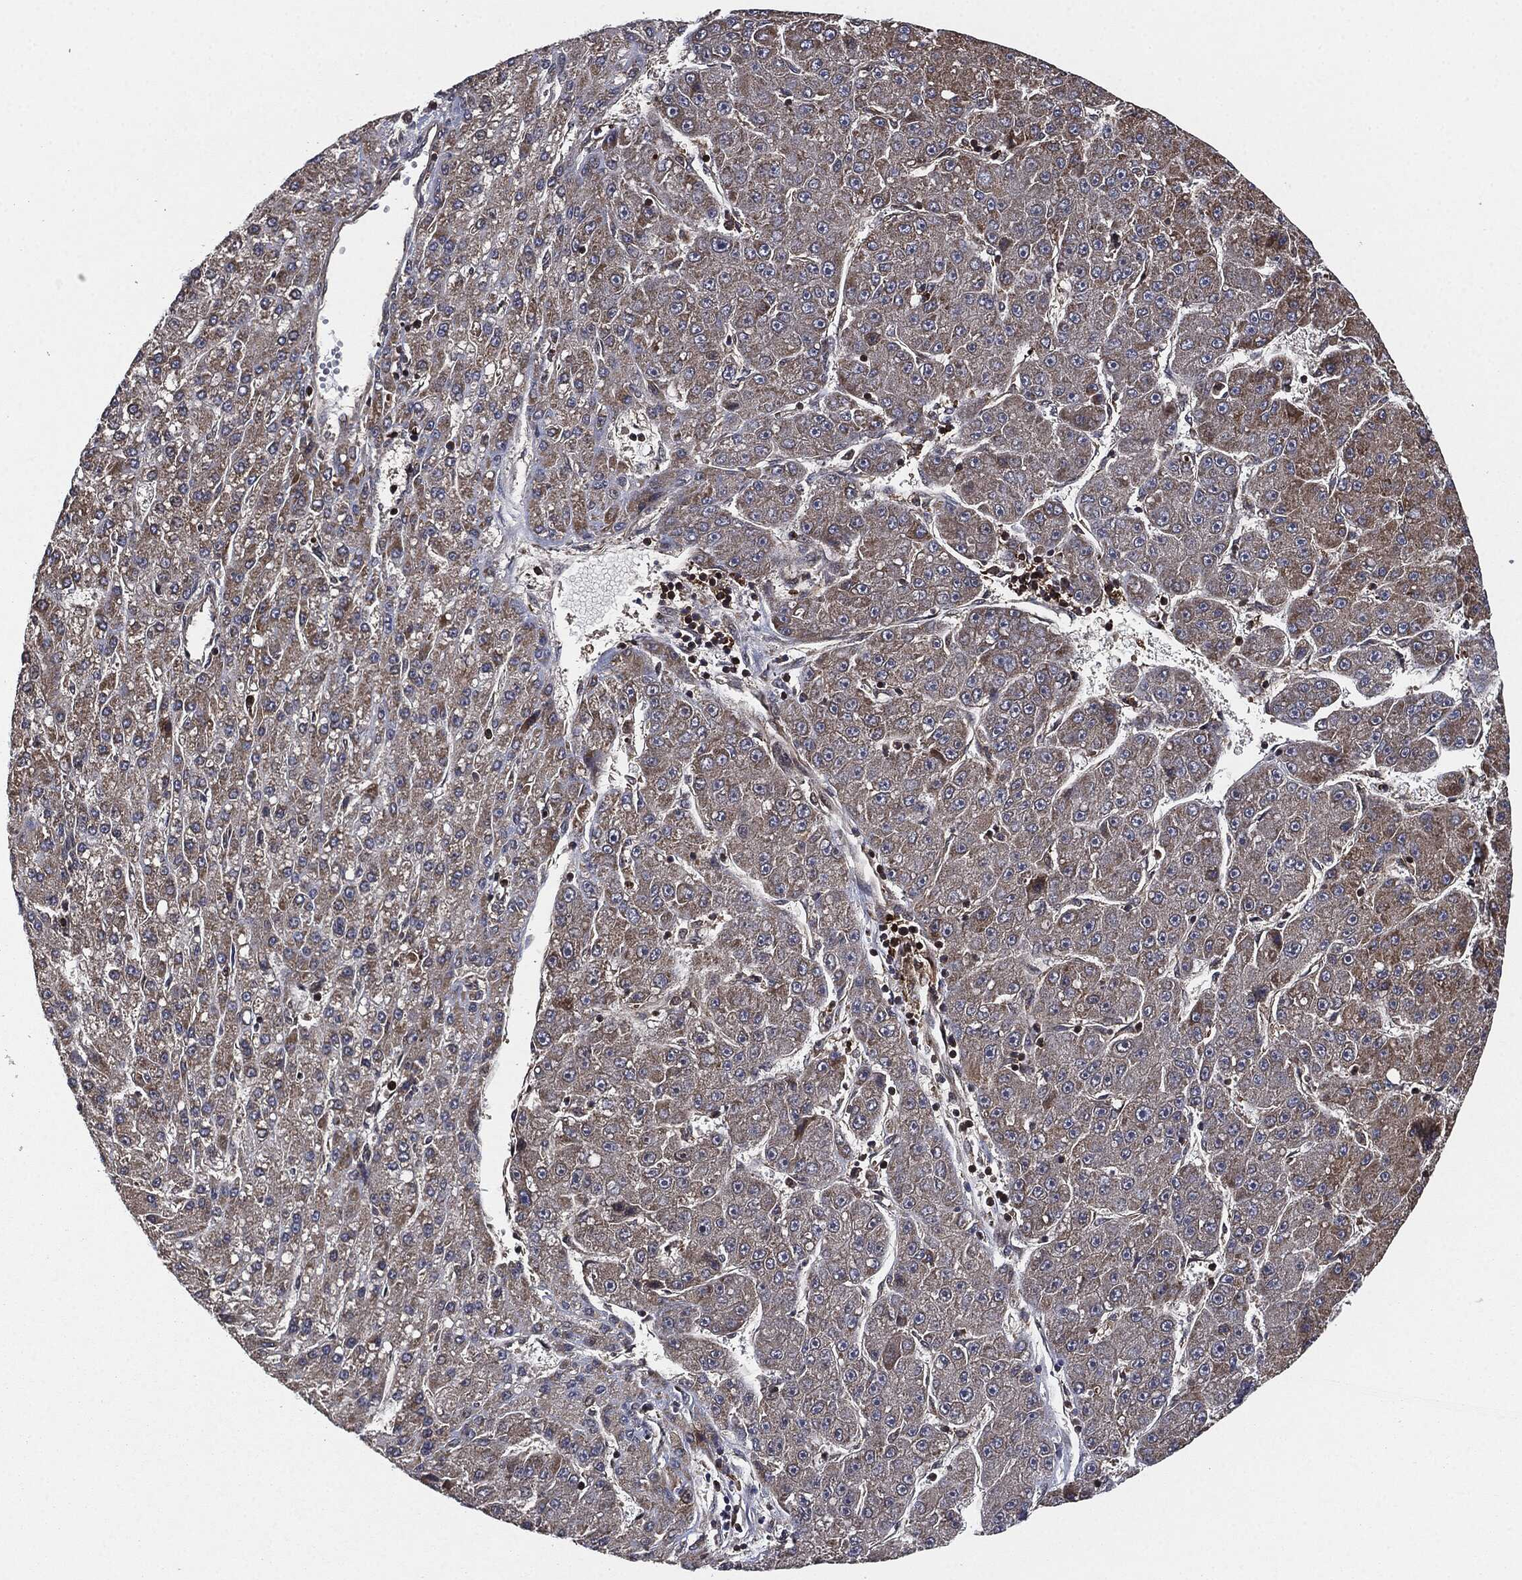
{"staining": {"intensity": "weak", "quantity": "<25%", "location": "cytoplasmic/membranous"}, "tissue": "liver cancer", "cell_type": "Tumor cells", "image_type": "cancer", "snomed": [{"axis": "morphology", "description": "Carcinoma, Hepatocellular, NOS"}, {"axis": "topography", "description": "Liver"}], "caption": "This is an immunohistochemistry histopathology image of hepatocellular carcinoma (liver). There is no staining in tumor cells.", "gene": "UBR1", "patient": {"sex": "male", "age": 67}}